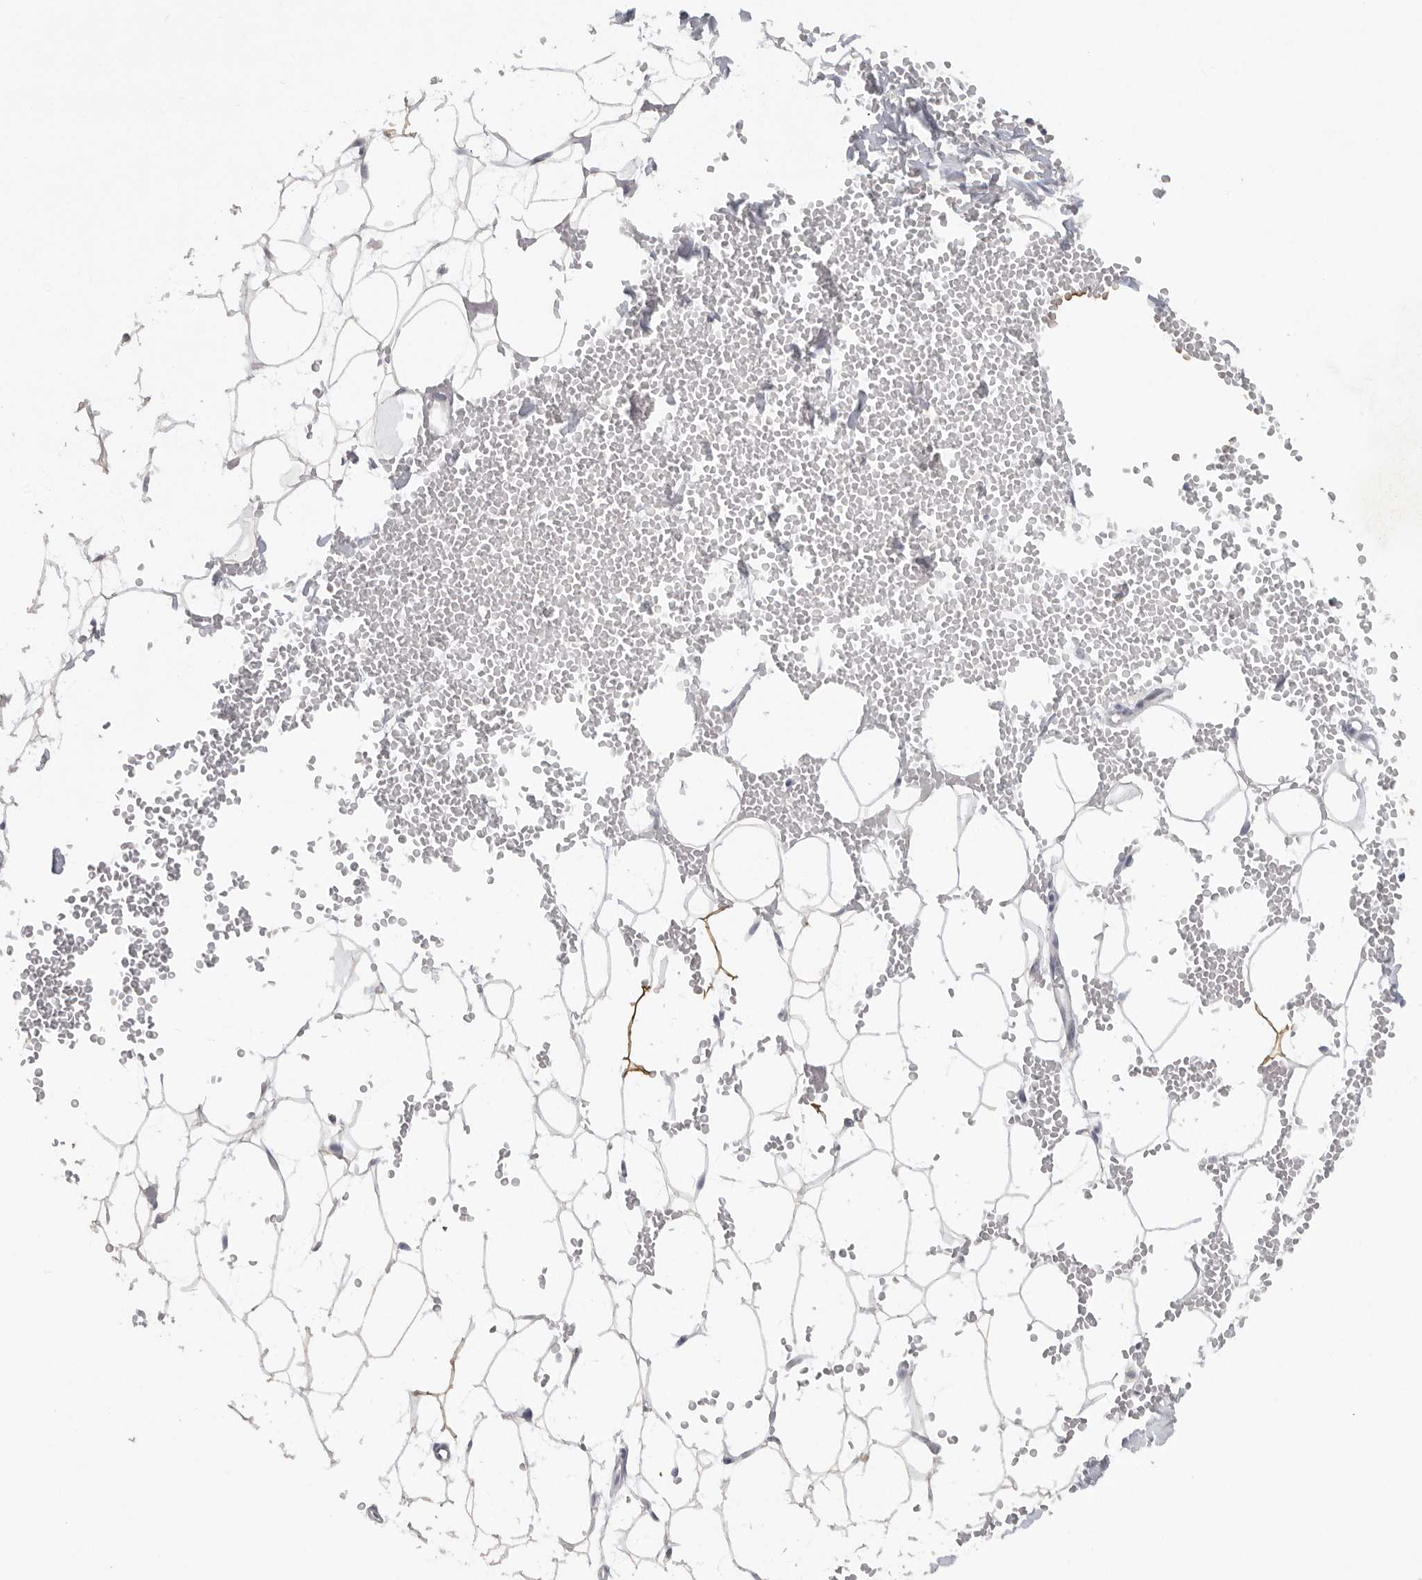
{"staining": {"intensity": "moderate", "quantity": "<25%", "location": "cytoplasmic/membranous"}, "tissue": "adipose tissue", "cell_type": "Adipocytes", "image_type": "normal", "snomed": [{"axis": "morphology", "description": "Normal tissue, NOS"}, {"axis": "topography", "description": "Breast"}], "caption": "Adipose tissue stained with IHC demonstrates moderate cytoplasmic/membranous positivity in about <25% of adipocytes.", "gene": "TMEM69", "patient": {"sex": "female", "age": 23}}